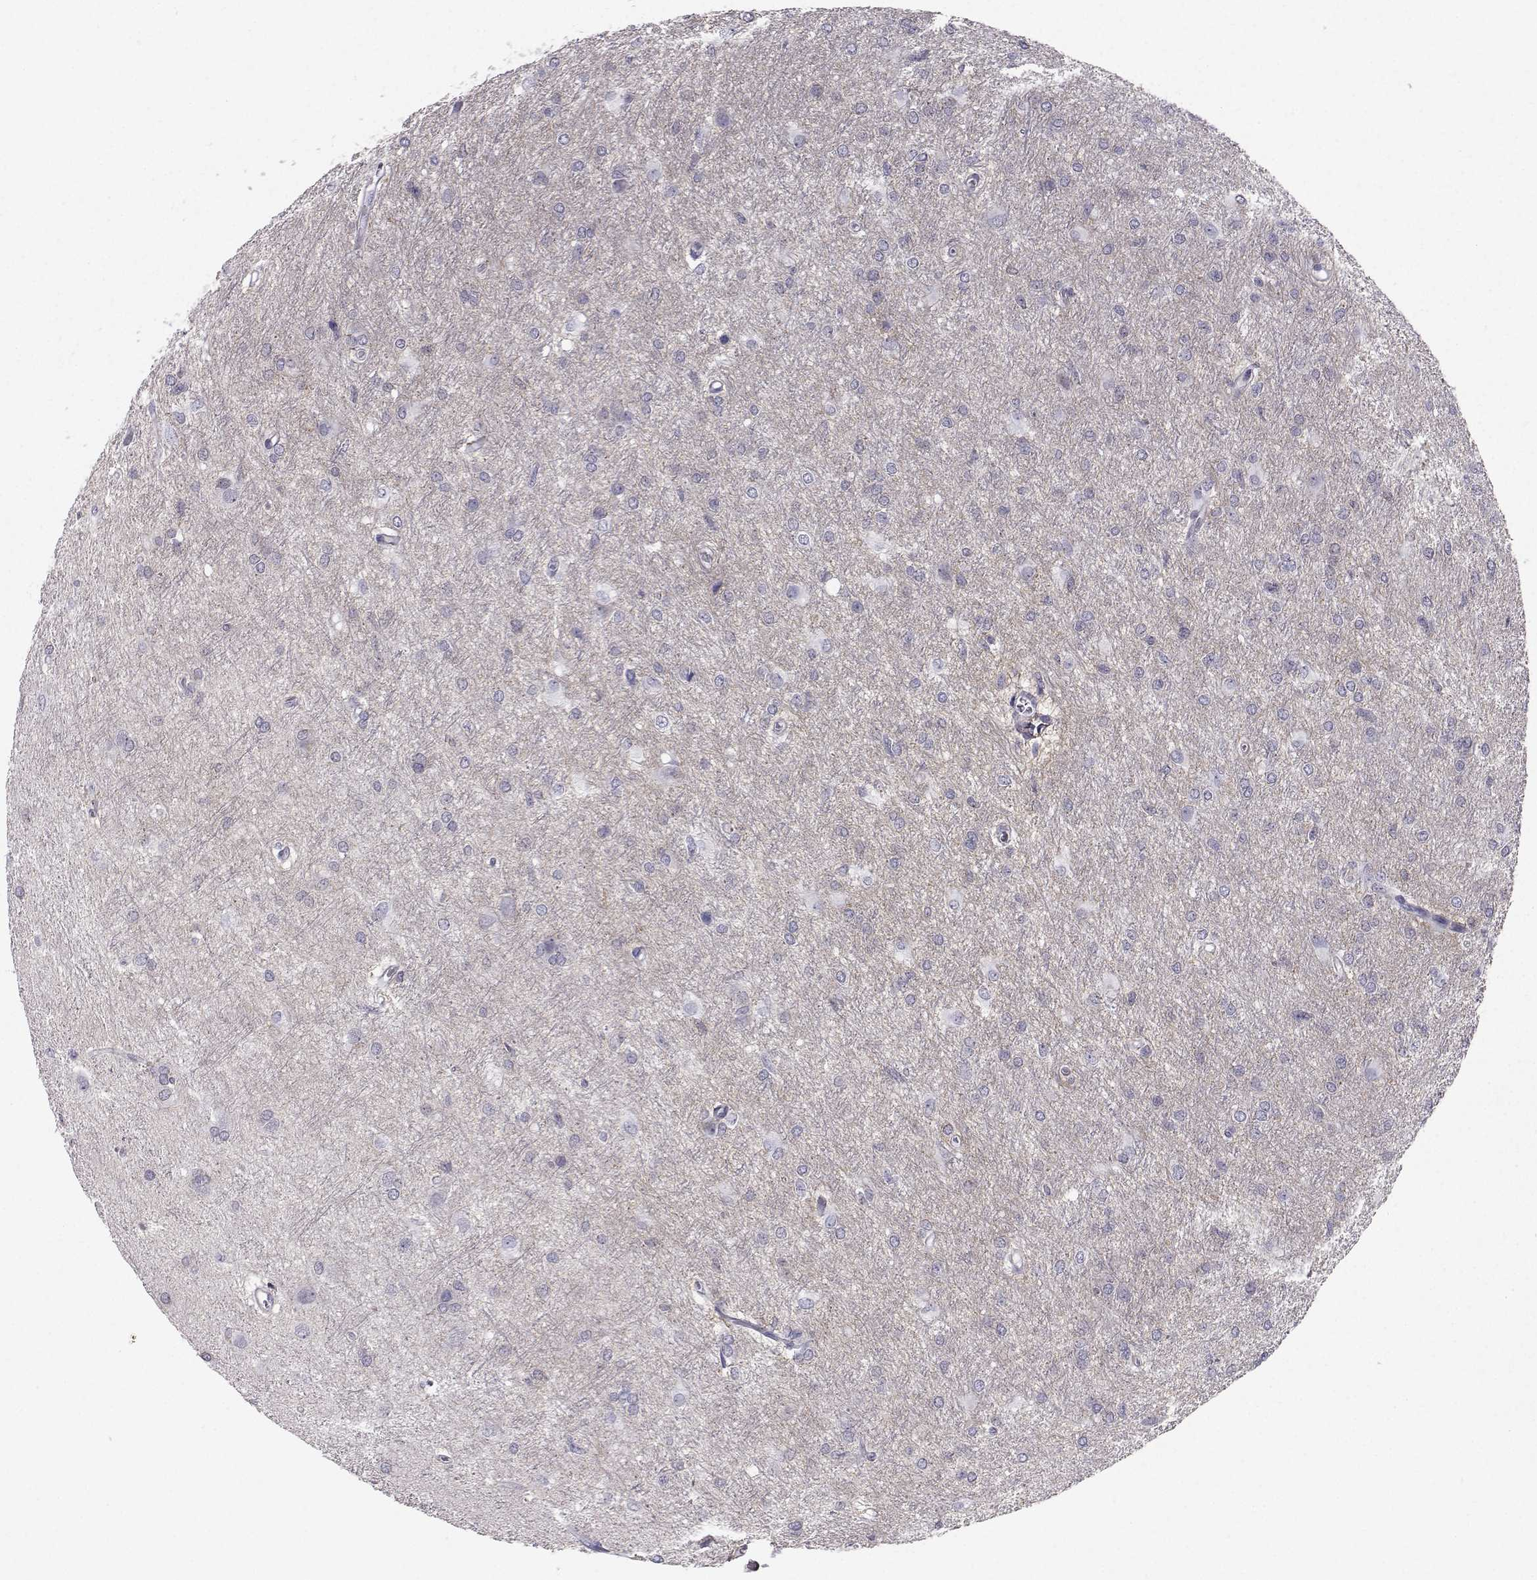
{"staining": {"intensity": "negative", "quantity": "none", "location": "none"}, "tissue": "glioma", "cell_type": "Tumor cells", "image_type": "cancer", "snomed": [{"axis": "morphology", "description": "Glioma, malignant, High grade"}, {"axis": "topography", "description": "Brain"}], "caption": "A high-resolution histopathology image shows immunohistochemistry (IHC) staining of glioma, which displays no significant expression in tumor cells.", "gene": "SPDYE4", "patient": {"sex": "male", "age": 68}}